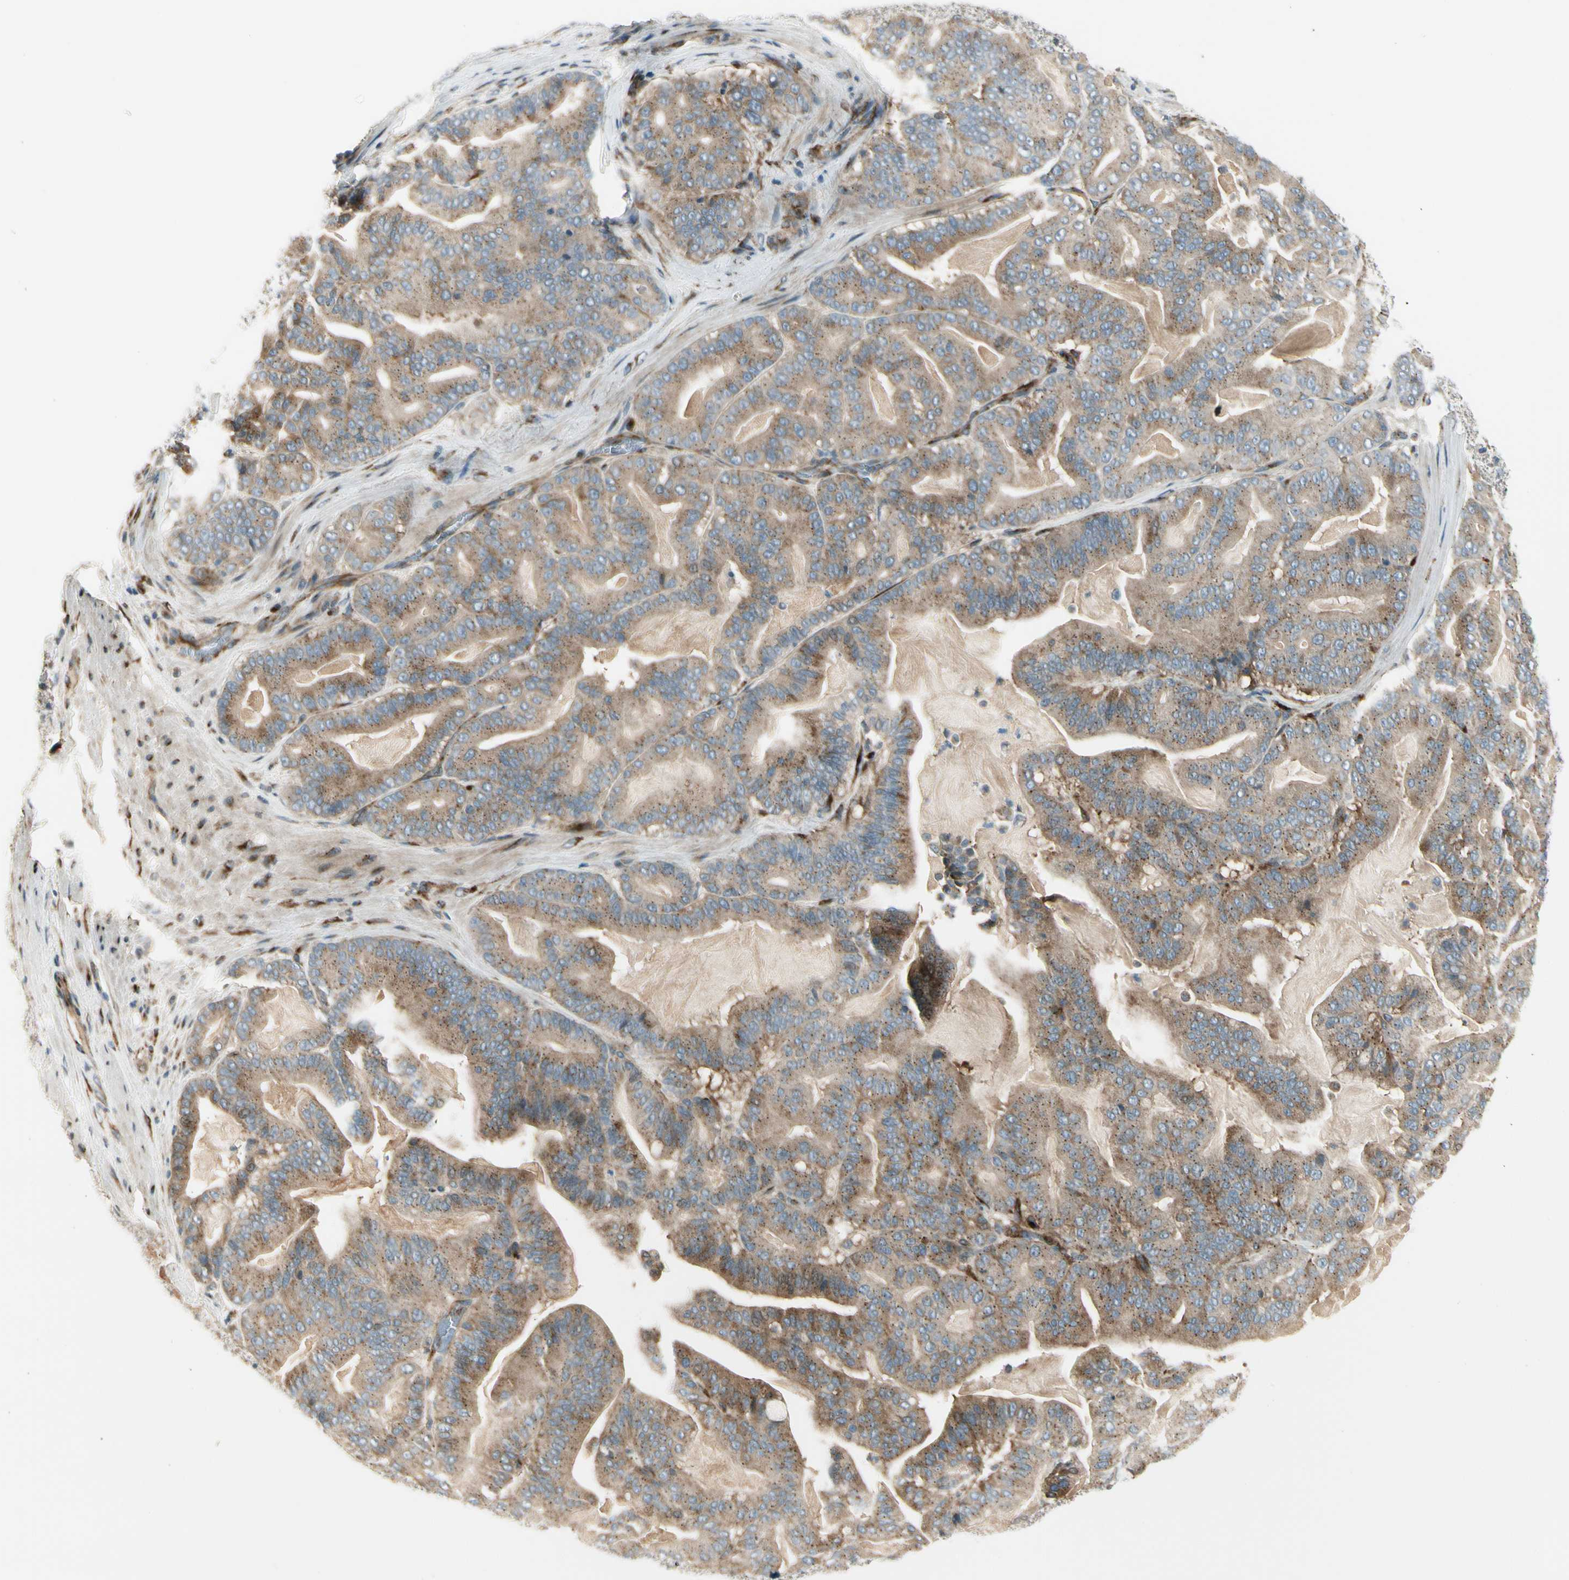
{"staining": {"intensity": "moderate", "quantity": ">75%", "location": "cytoplasmic/membranous"}, "tissue": "pancreatic cancer", "cell_type": "Tumor cells", "image_type": "cancer", "snomed": [{"axis": "morphology", "description": "Adenocarcinoma, NOS"}, {"axis": "topography", "description": "Pancreas"}], "caption": "High-magnification brightfield microscopy of pancreatic cancer stained with DAB (3,3'-diaminobenzidine) (brown) and counterstained with hematoxylin (blue). tumor cells exhibit moderate cytoplasmic/membranous expression is present in approximately>75% of cells. (Stains: DAB in brown, nuclei in blue, Microscopy: brightfield microscopy at high magnification).", "gene": "MANSC1", "patient": {"sex": "male", "age": 63}}